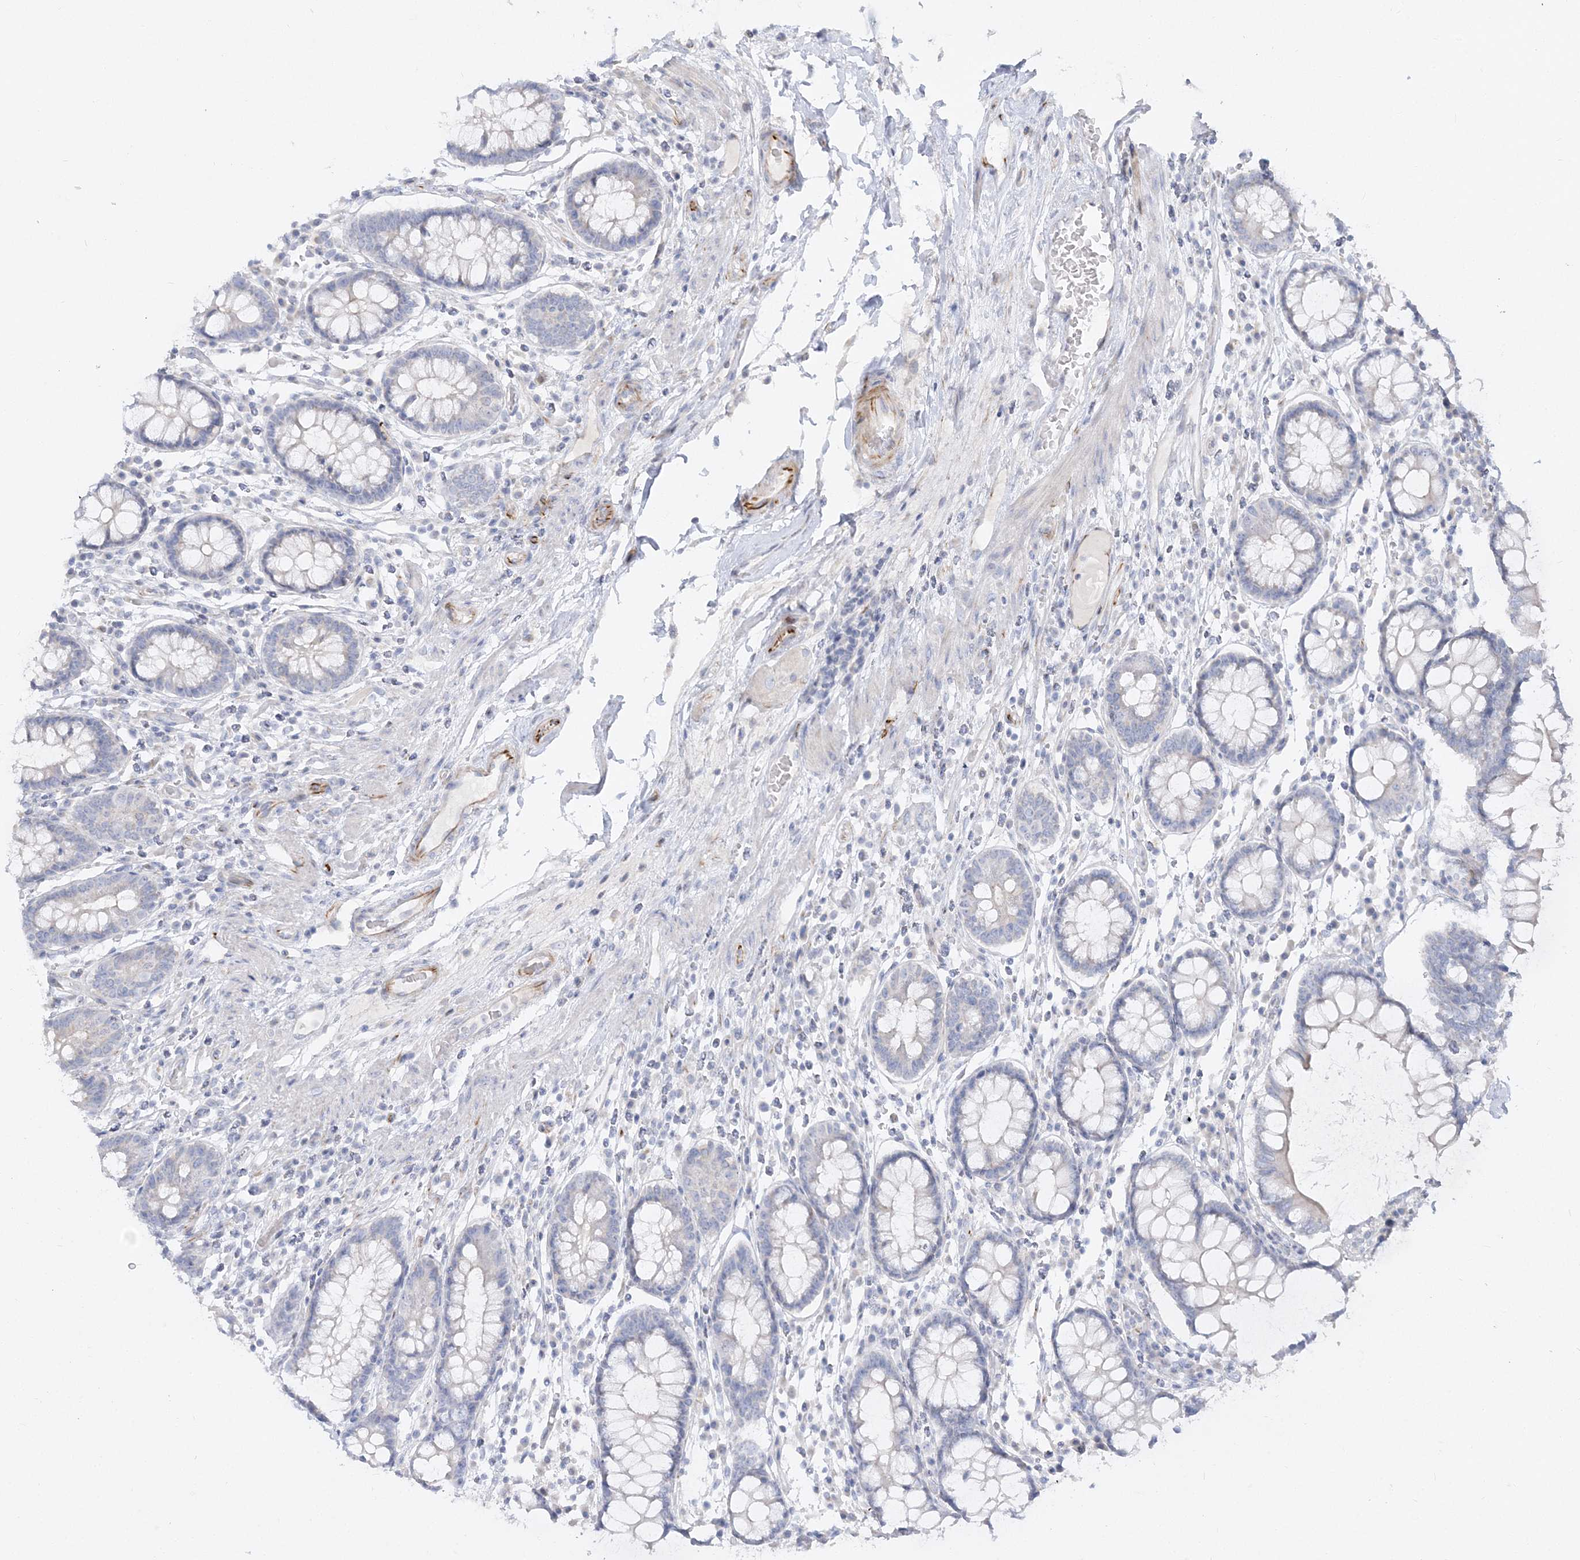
{"staining": {"intensity": "weak", "quantity": "25%-75%", "location": "cytoplasmic/membranous"}, "tissue": "colon", "cell_type": "Endothelial cells", "image_type": "normal", "snomed": [{"axis": "morphology", "description": "Normal tissue, NOS"}, {"axis": "topography", "description": "Colon"}], "caption": "Colon stained with DAB immunohistochemistry reveals low levels of weak cytoplasmic/membranous positivity in about 25%-75% of endothelial cells.", "gene": "GPAT2", "patient": {"sex": "female", "age": 79}}